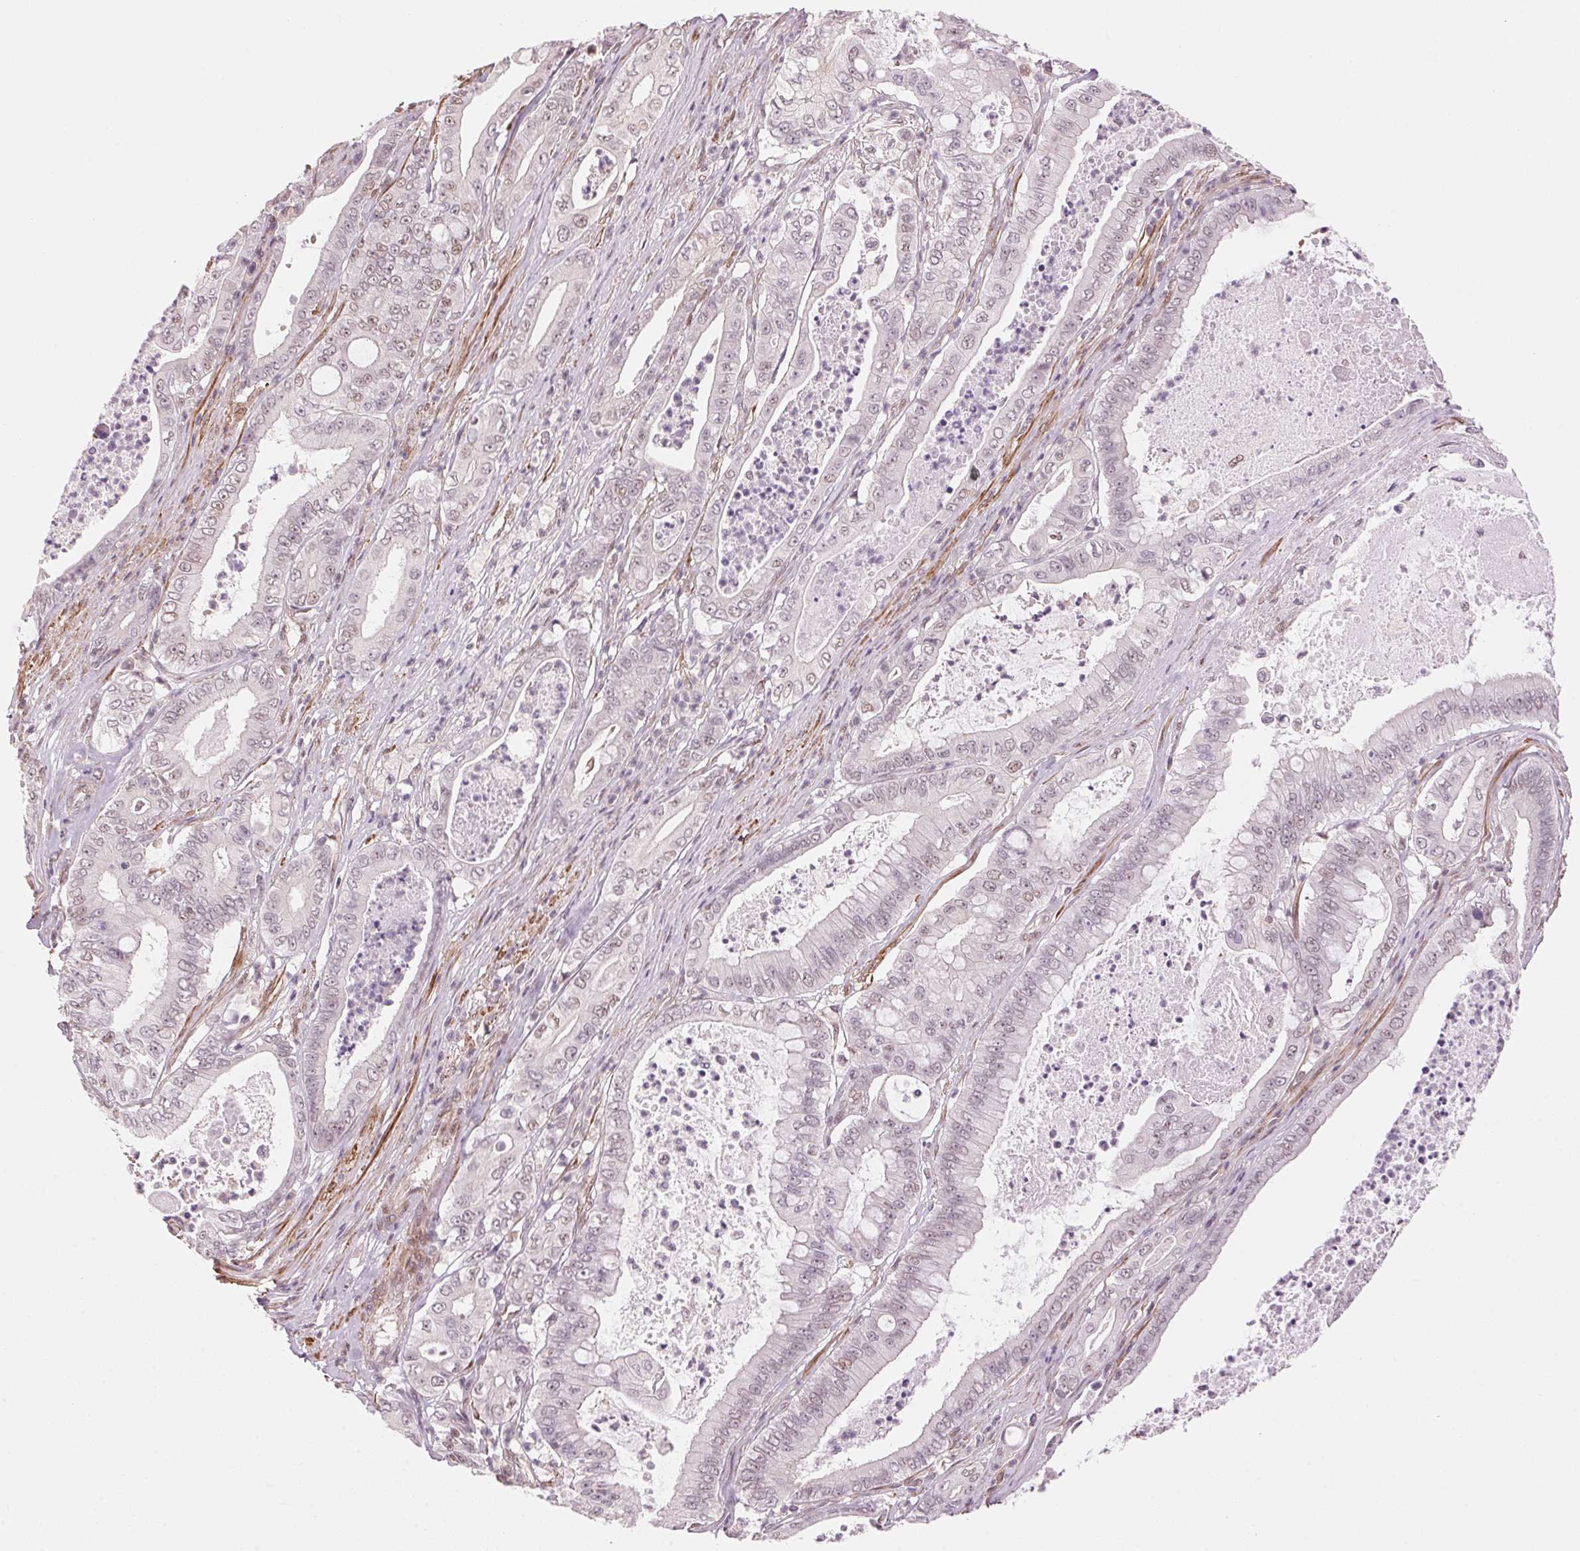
{"staining": {"intensity": "negative", "quantity": "none", "location": "none"}, "tissue": "pancreatic cancer", "cell_type": "Tumor cells", "image_type": "cancer", "snomed": [{"axis": "morphology", "description": "Adenocarcinoma, NOS"}, {"axis": "topography", "description": "Pancreas"}], "caption": "Immunohistochemistry photomicrograph of pancreatic cancer stained for a protein (brown), which displays no staining in tumor cells.", "gene": "HNRNPDL", "patient": {"sex": "male", "age": 71}}